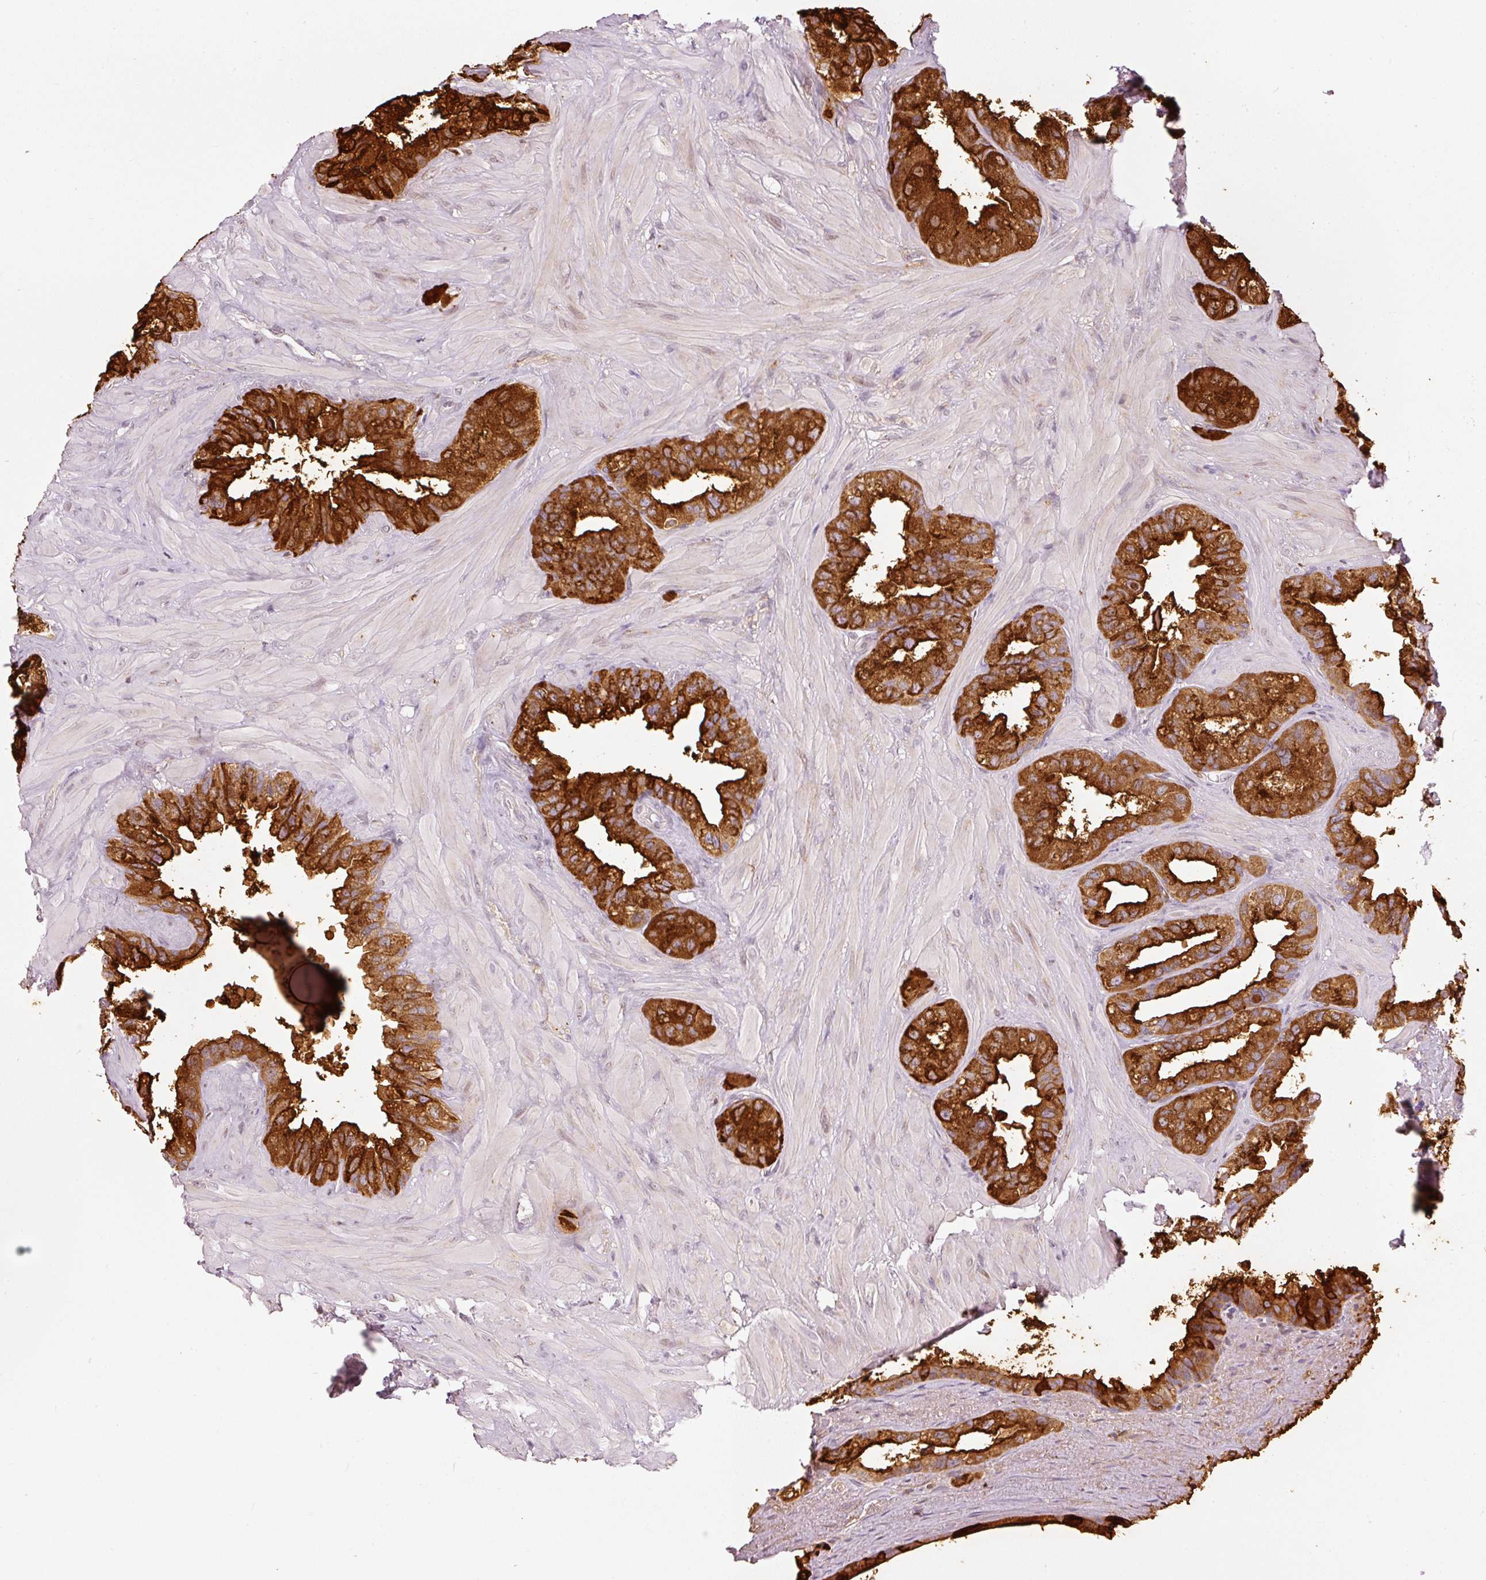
{"staining": {"intensity": "strong", "quantity": "25%-75%", "location": "cytoplasmic/membranous"}, "tissue": "seminal vesicle", "cell_type": "Glandular cells", "image_type": "normal", "snomed": [{"axis": "morphology", "description": "Normal tissue, NOS"}, {"axis": "topography", "description": "Seminal veicle"}, {"axis": "topography", "description": "Peripheral nerve tissue"}], "caption": "Seminal vesicle stained with immunohistochemistry (IHC) displays strong cytoplasmic/membranous staining in approximately 25%-75% of glandular cells.", "gene": "MTHFD1L", "patient": {"sex": "male", "age": 76}}